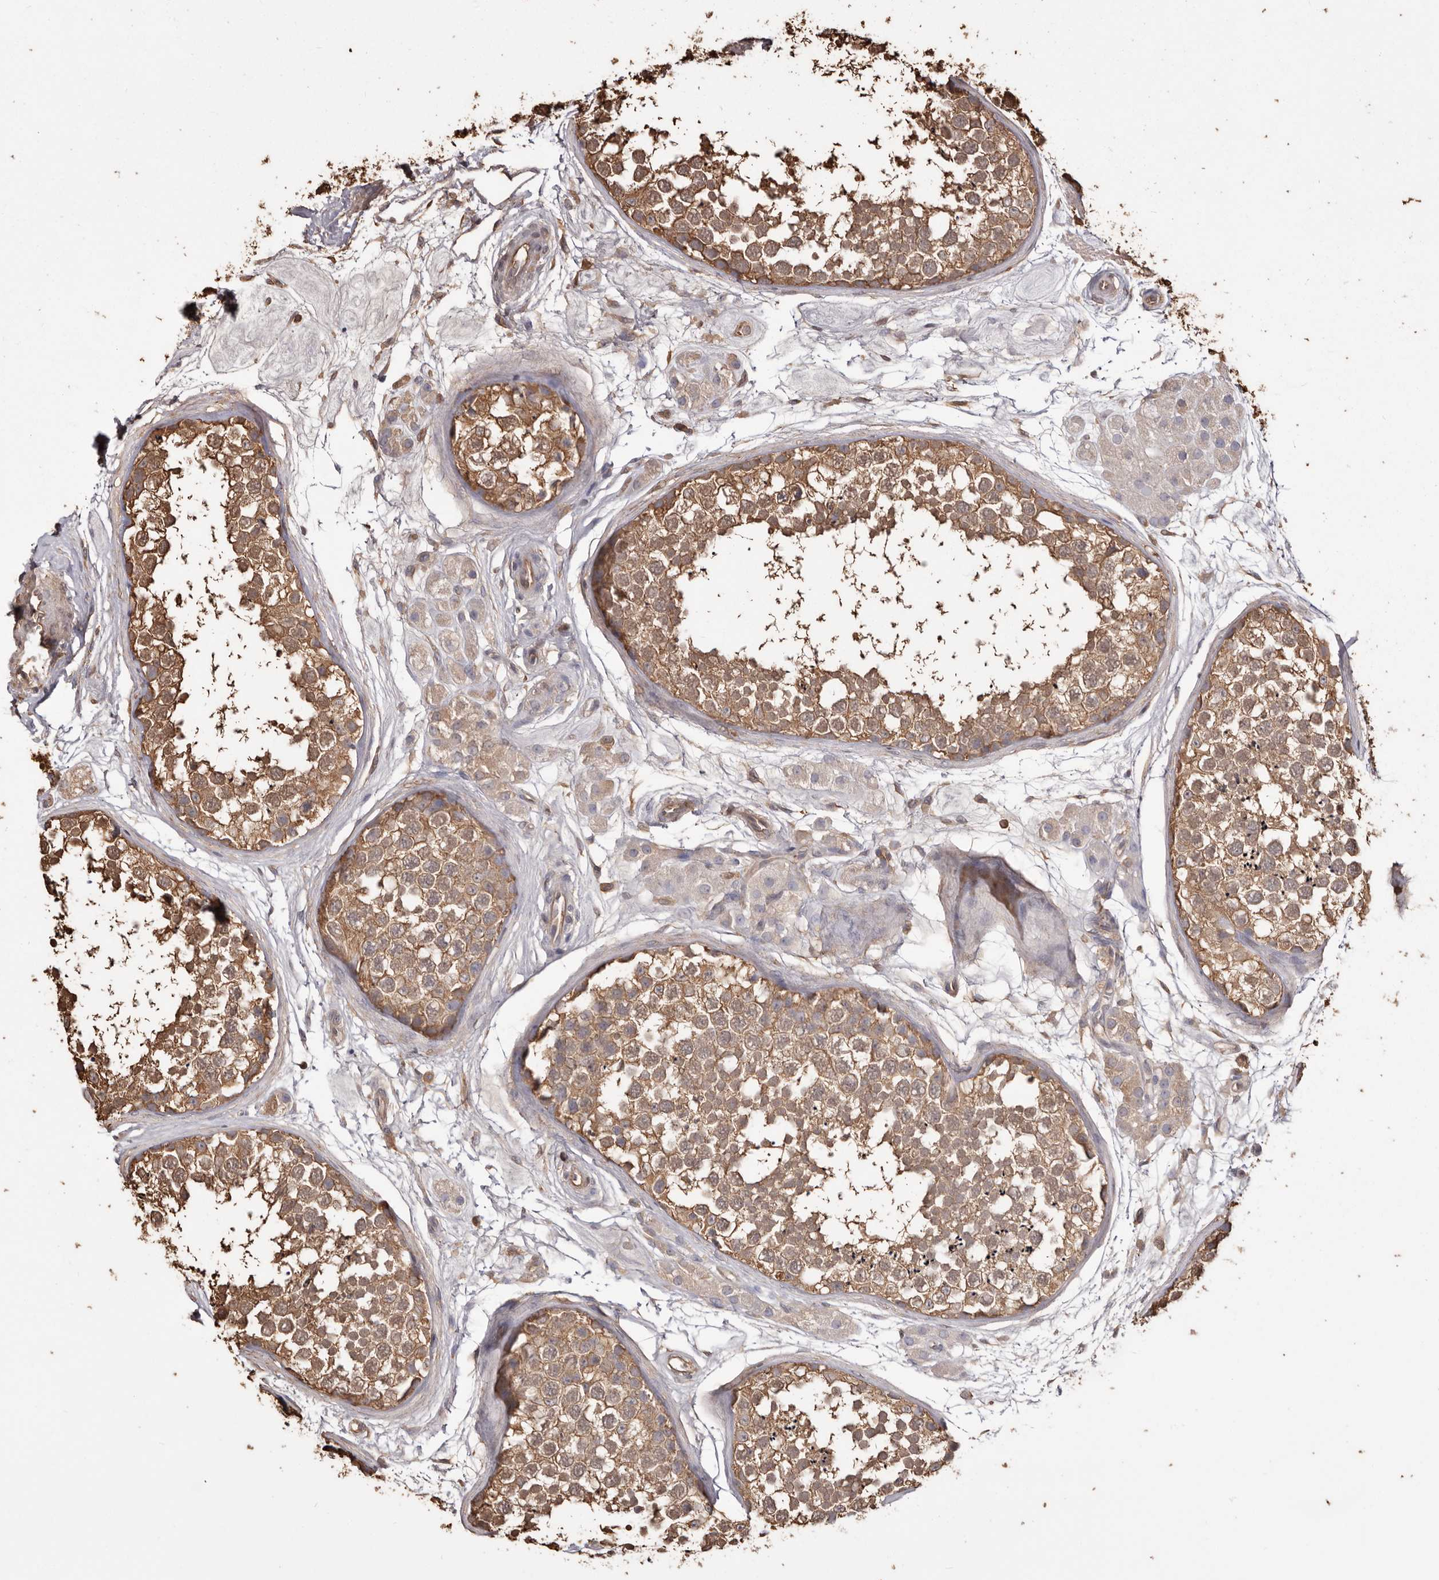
{"staining": {"intensity": "moderate", "quantity": ">75%", "location": "cytoplasmic/membranous"}, "tissue": "testis", "cell_type": "Cells in seminiferous ducts", "image_type": "normal", "snomed": [{"axis": "morphology", "description": "Normal tissue, NOS"}, {"axis": "topography", "description": "Testis"}], "caption": "A high-resolution image shows immunohistochemistry staining of normal testis, which demonstrates moderate cytoplasmic/membranous expression in approximately >75% of cells in seminiferous ducts.", "gene": "PKM", "patient": {"sex": "male", "age": 56}}